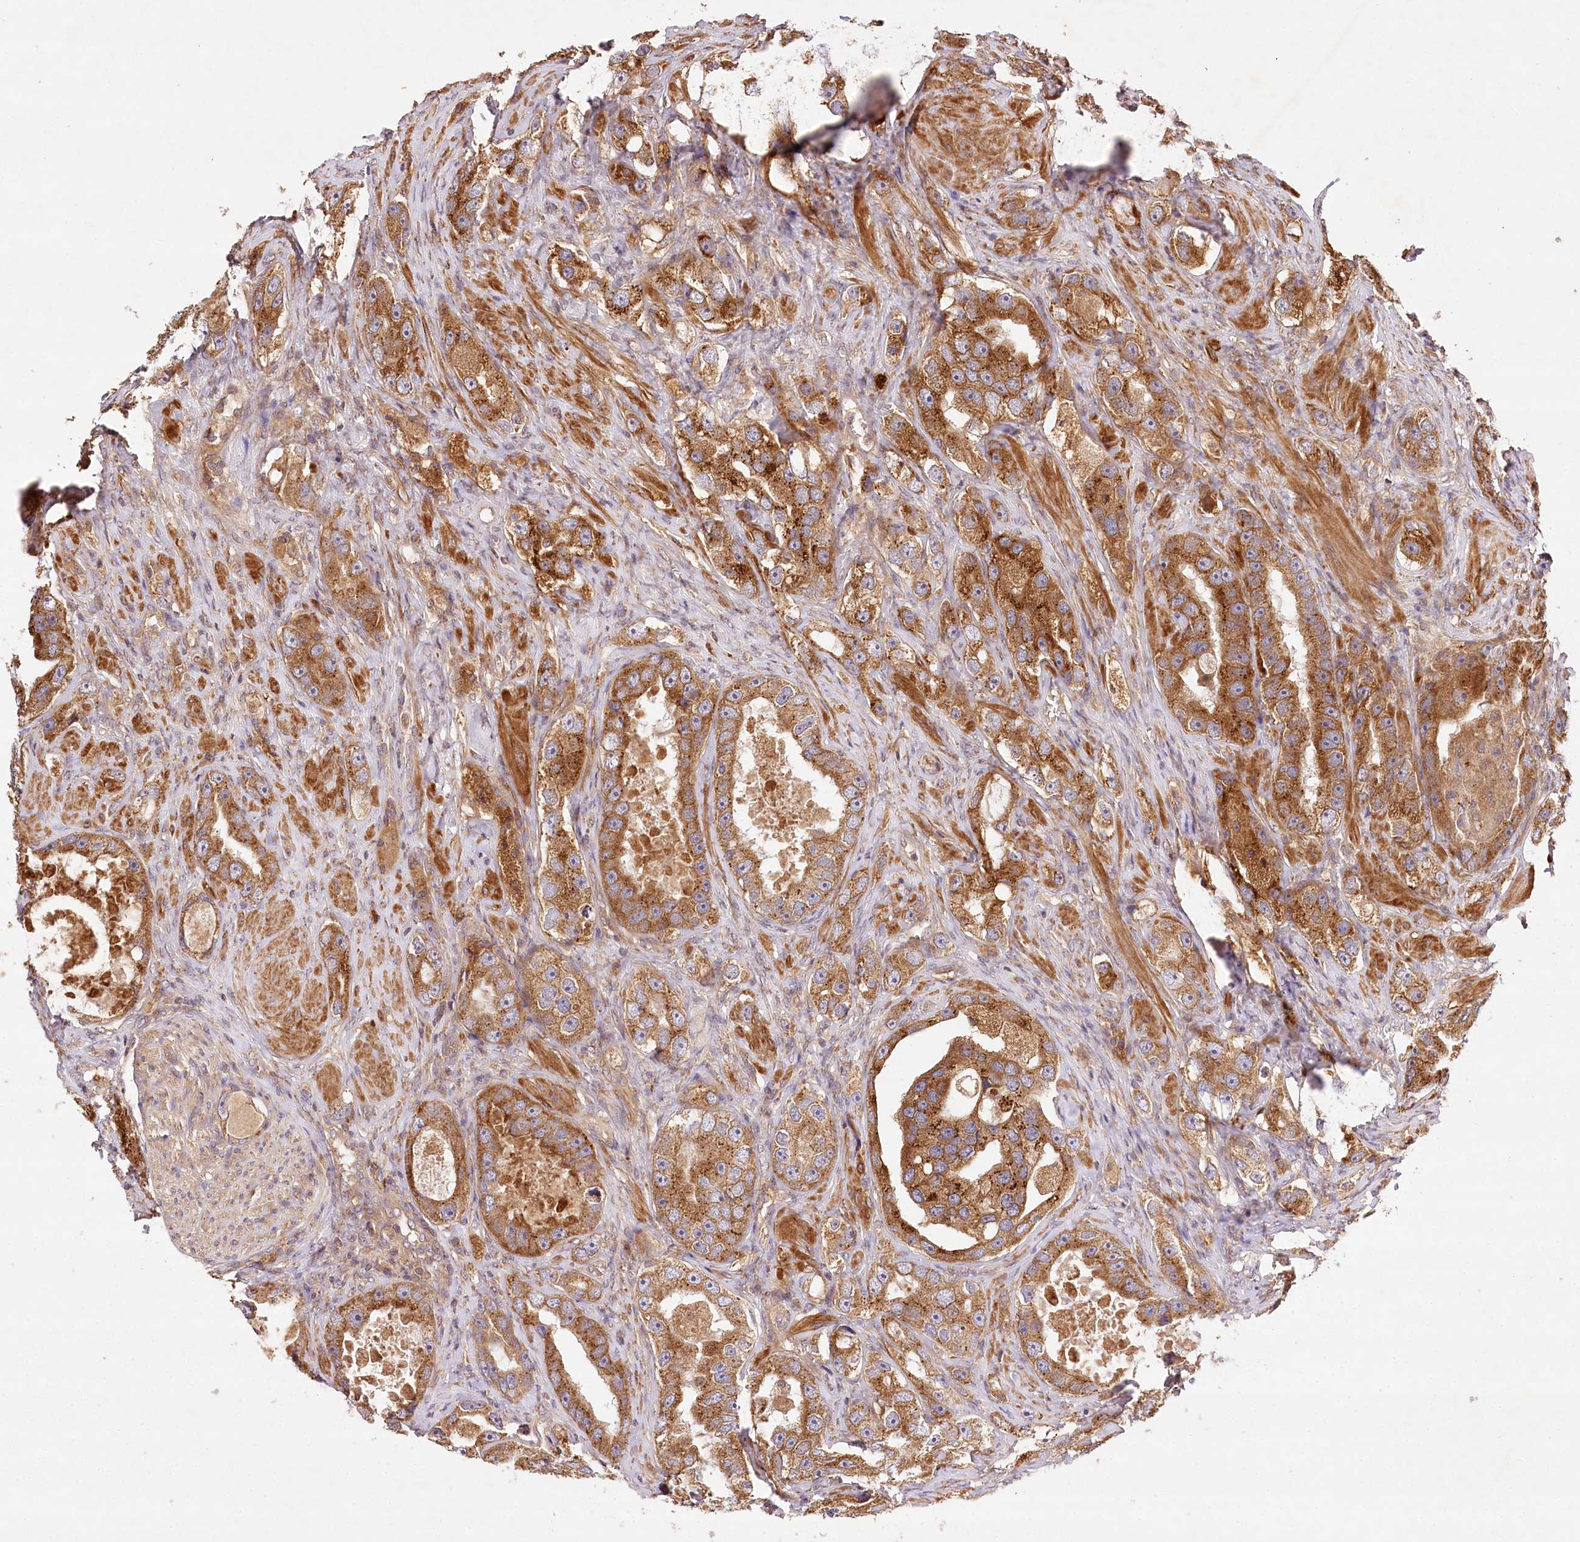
{"staining": {"intensity": "strong", "quantity": ">75%", "location": "cytoplasmic/membranous"}, "tissue": "prostate cancer", "cell_type": "Tumor cells", "image_type": "cancer", "snomed": [{"axis": "morphology", "description": "Adenocarcinoma, High grade"}, {"axis": "topography", "description": "Prostate"}], "caption": "Strong cytoplasmic/membranous protein staining is present in approximately >75% of tumor cells in prostate cancer. (brown staining indicates protein expression, while blue staining denotes nuclei).", "gene": "LSS", "patient": {"sex": "male", "age": 63}}